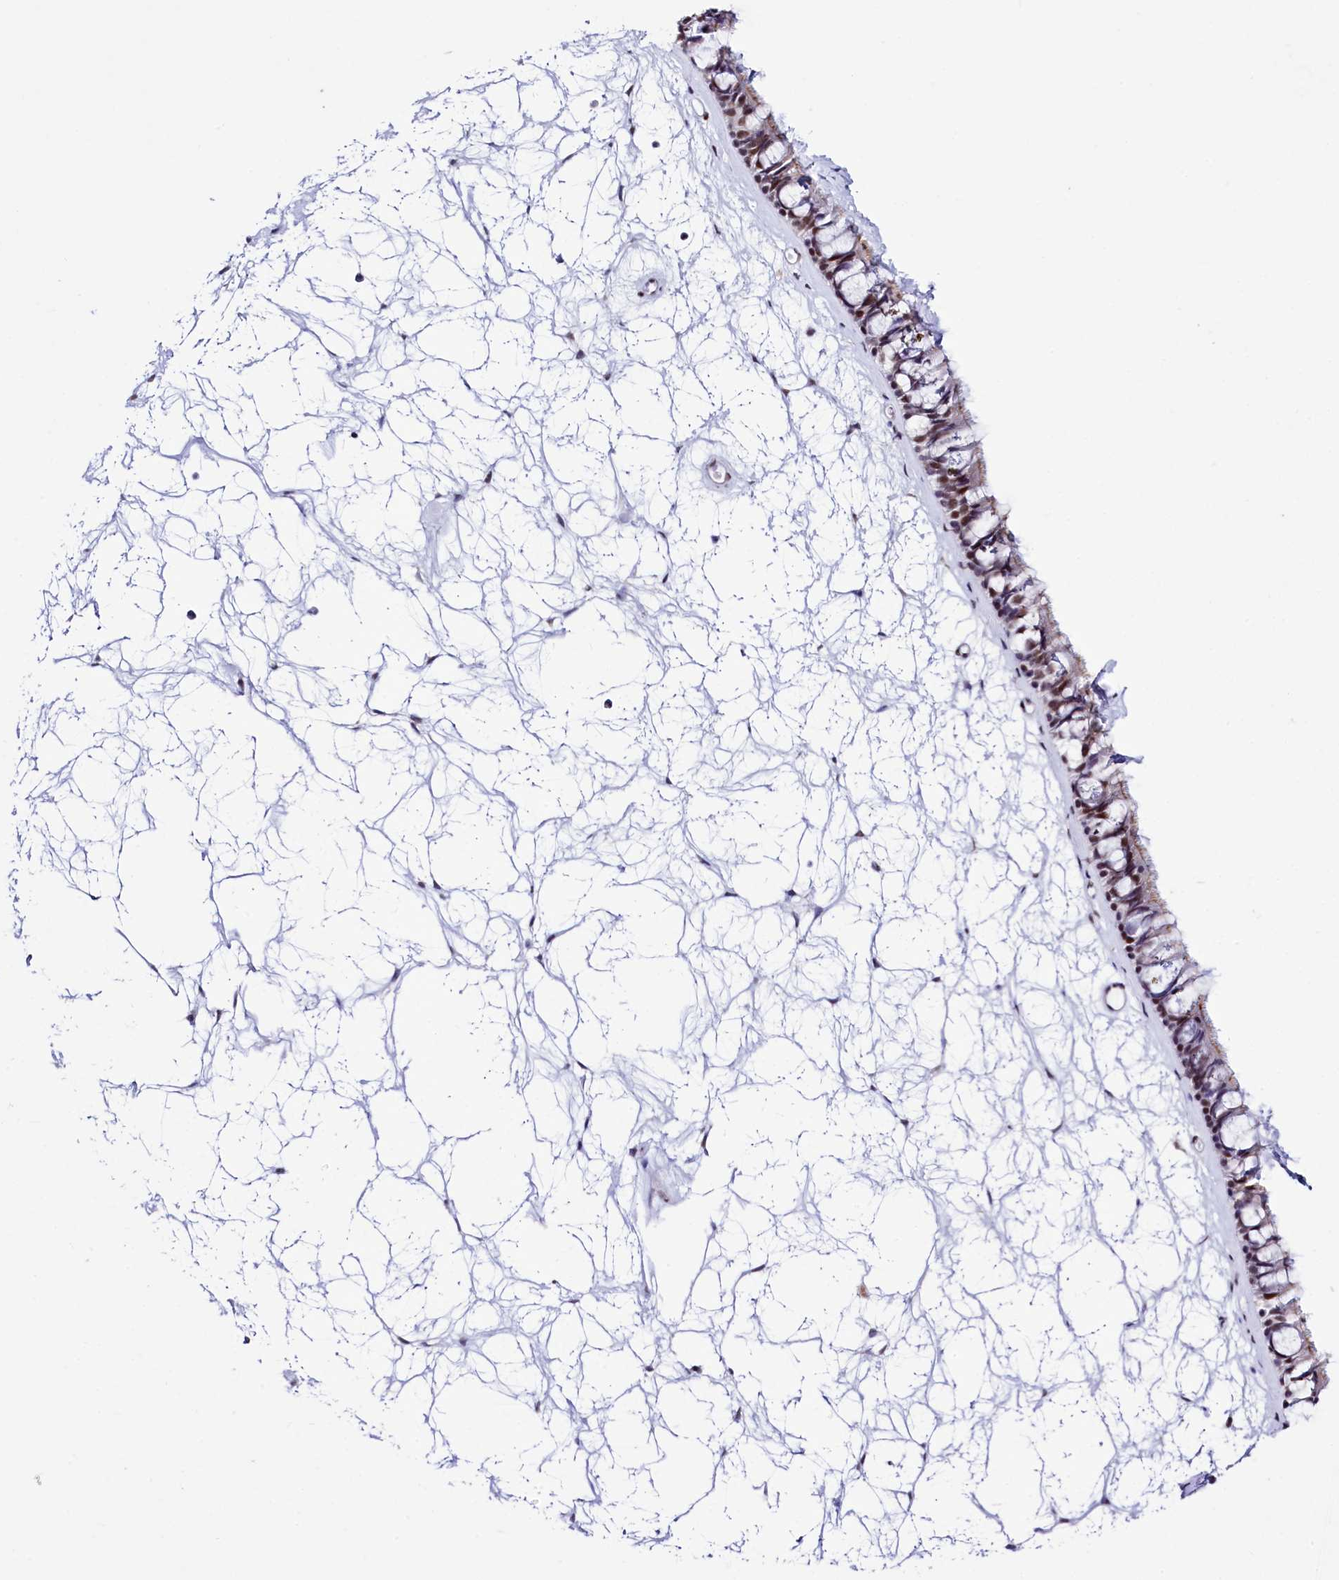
{"staining": {"intensity": "moderate", "quantity": ">75%", "location": "nuclear"}, "tissue": "nasopharynx", "cell_type": "Respiratory epithelial cells", "image_type": "normal", "snomed": [{"axis": "morphology", "description": "Normal tissue, NOS"}, {"axis": "topography", "description": "Nasopharynx"}], "caption": "DAB (3,3'-diaminobenzidine) immunohistochemical staining of normal human nasopharynx reveals moderate nuclear protein staining in approximately >75% of respiratory epithelial cells.", "gene": "SPATS2", "patient": {"sex": "male", "age": 64}}